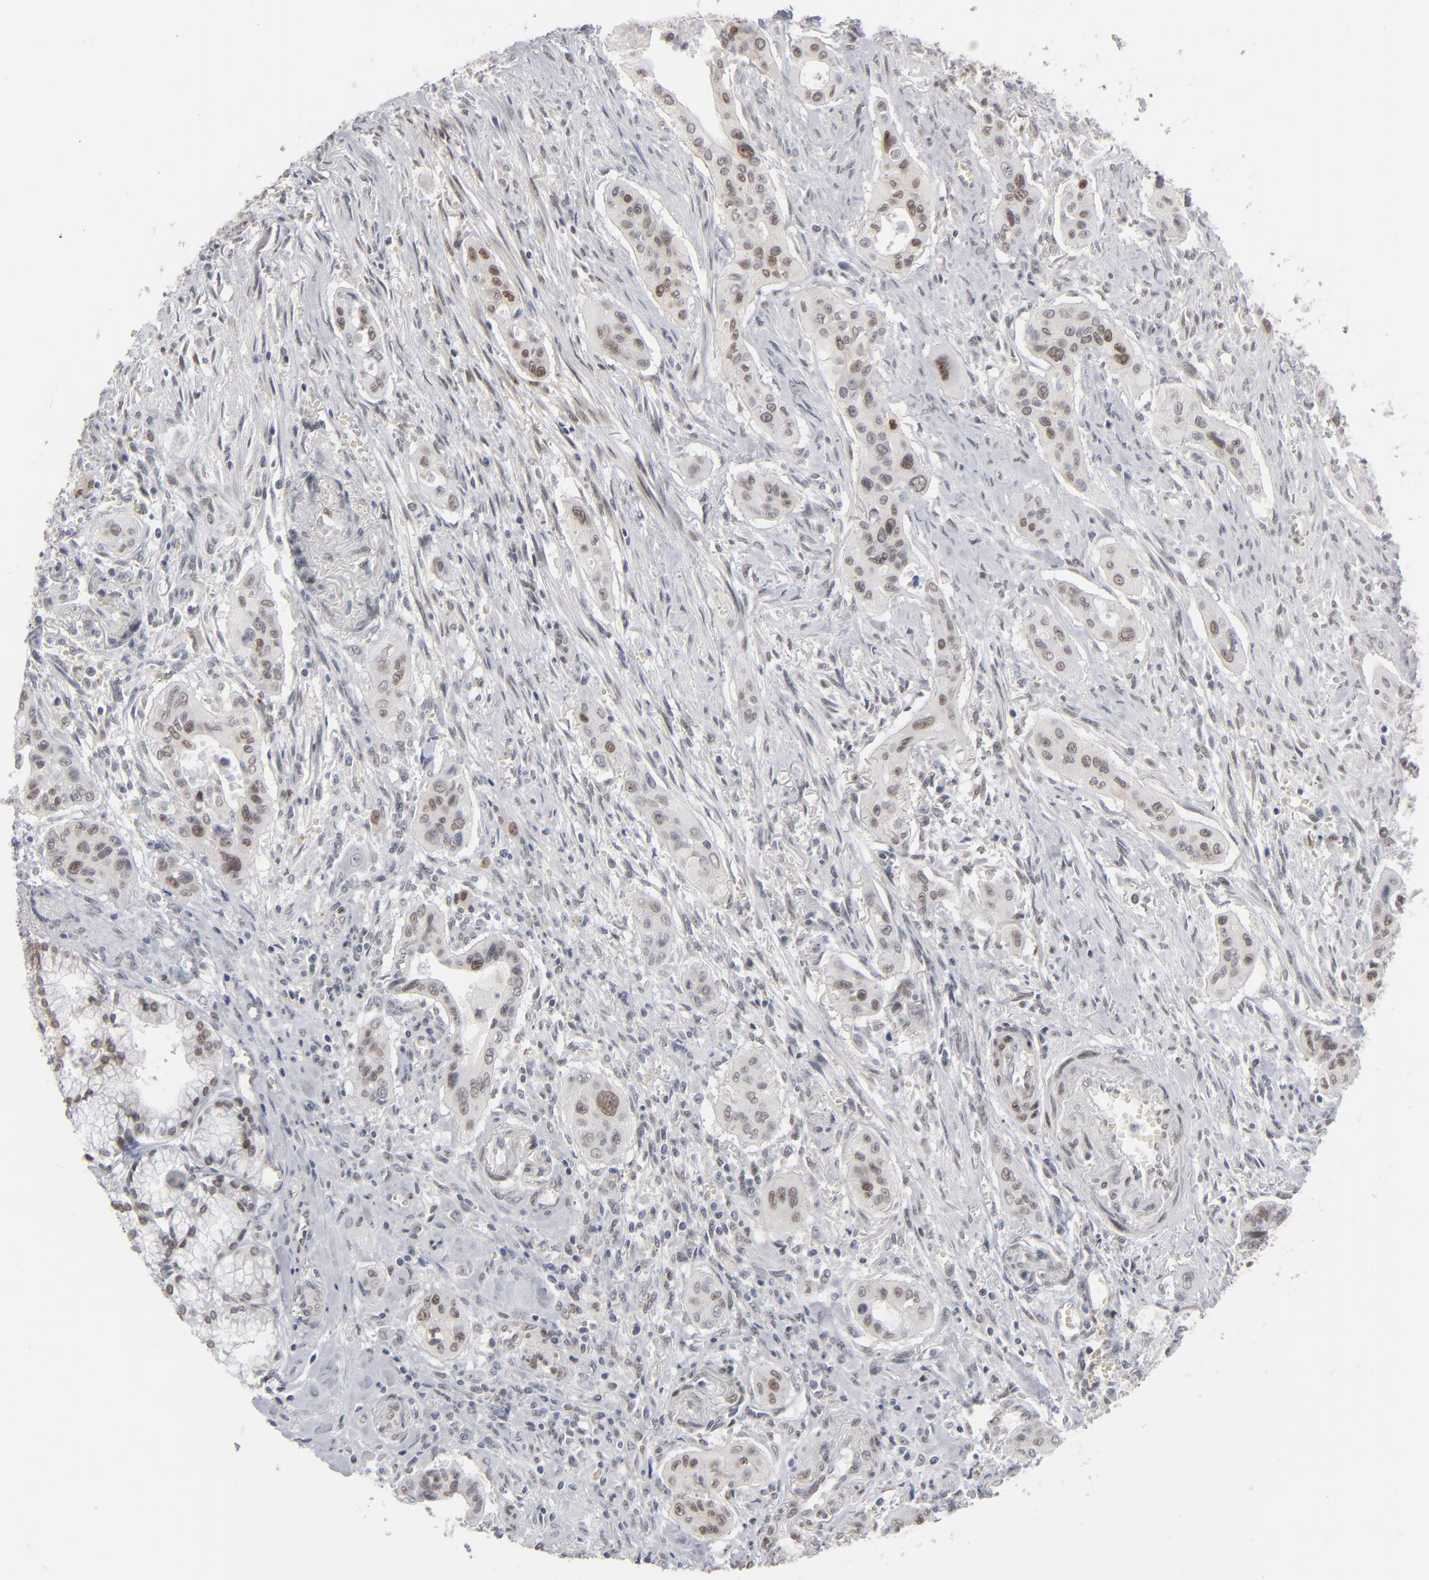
{"staining": {"intensity": "moderate", "quantity": "<25%", "location": "nuclear"}, "tissue": "pancreatic cancer", "cell_type": "Tumor cells", "image_type": "cancer", "snomed": [{"axis": "morphology", "description": "Adenocarcinoma, NOS"}, {"axis": "topography", "description": "Pancreas"}], "caption": "Pancreatic adenocarcinoma stained with a brown dye demonstrates moderate nuclear positive staining in about <25% of tumor cells.", "gene": "IRF9", "patient": {"sex": "male", "age": 77}}